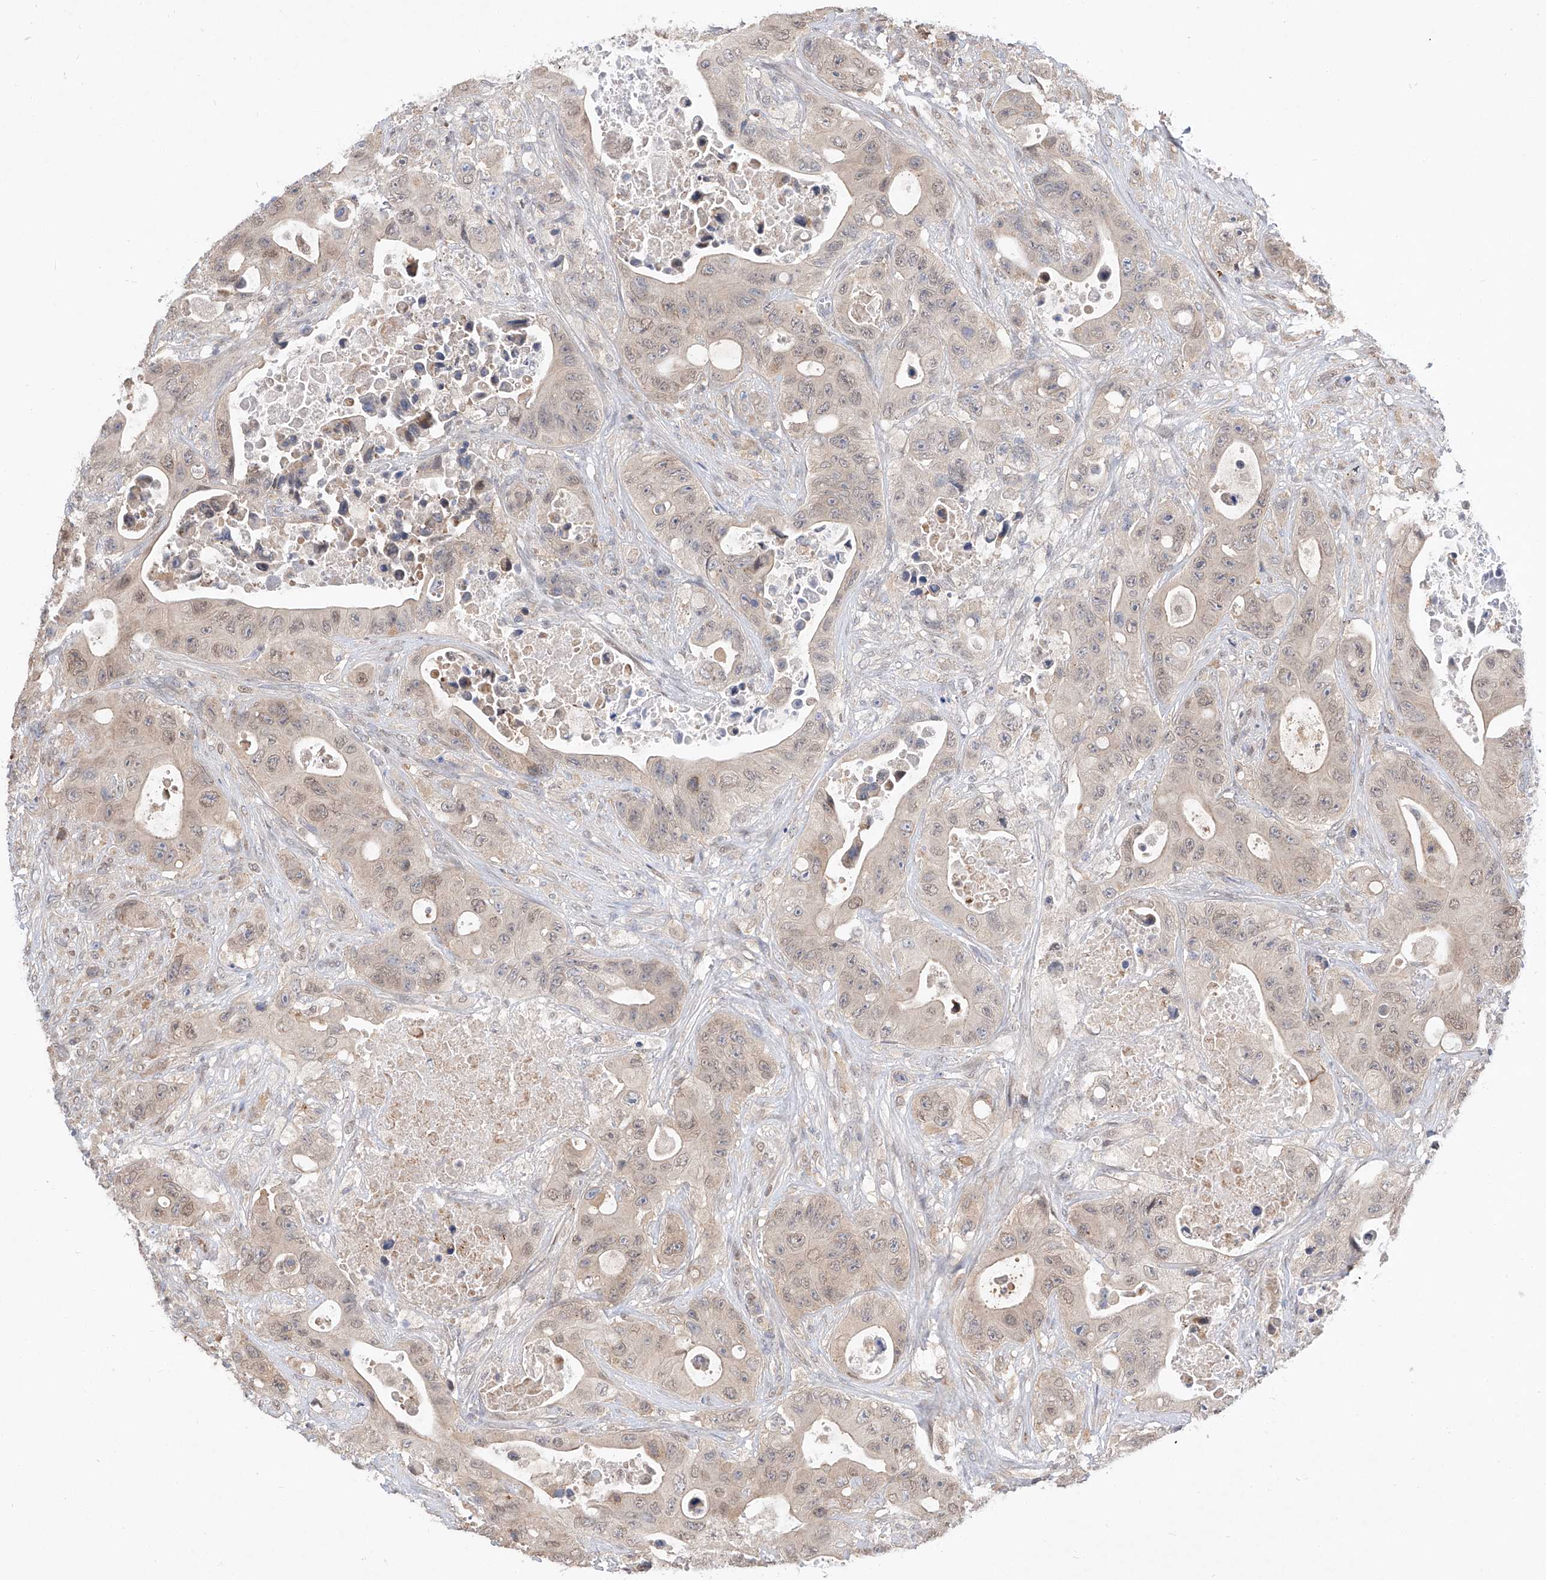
{"staining": {"intensity": "weak", "quantity": ">75%", "location": "cytoplasmic/membranous,nuclear"}, "tissue": "colorectal cancer", "cell_type": "Tumor cells", "image_type": "cancer", "snomed": [{"axis": "morphology", "description": "Adenocarcinoma, NOS"}, {"axis": "topography", "description": "Colon"}], "caption": "IHC (DAB) staining of colorectal adenocarcinoma displays weak cytoplasmic/membranous and nuclear protein expression in approximately >75% of tumor cells. The staining was performed using DAB to visualize the protein expression in brown, while the nuclei were stained in blue with hematoxylin (Magnification: 20x).", "gene": "DIRAS3", "patient": {"sex": "female", "age": 46}}